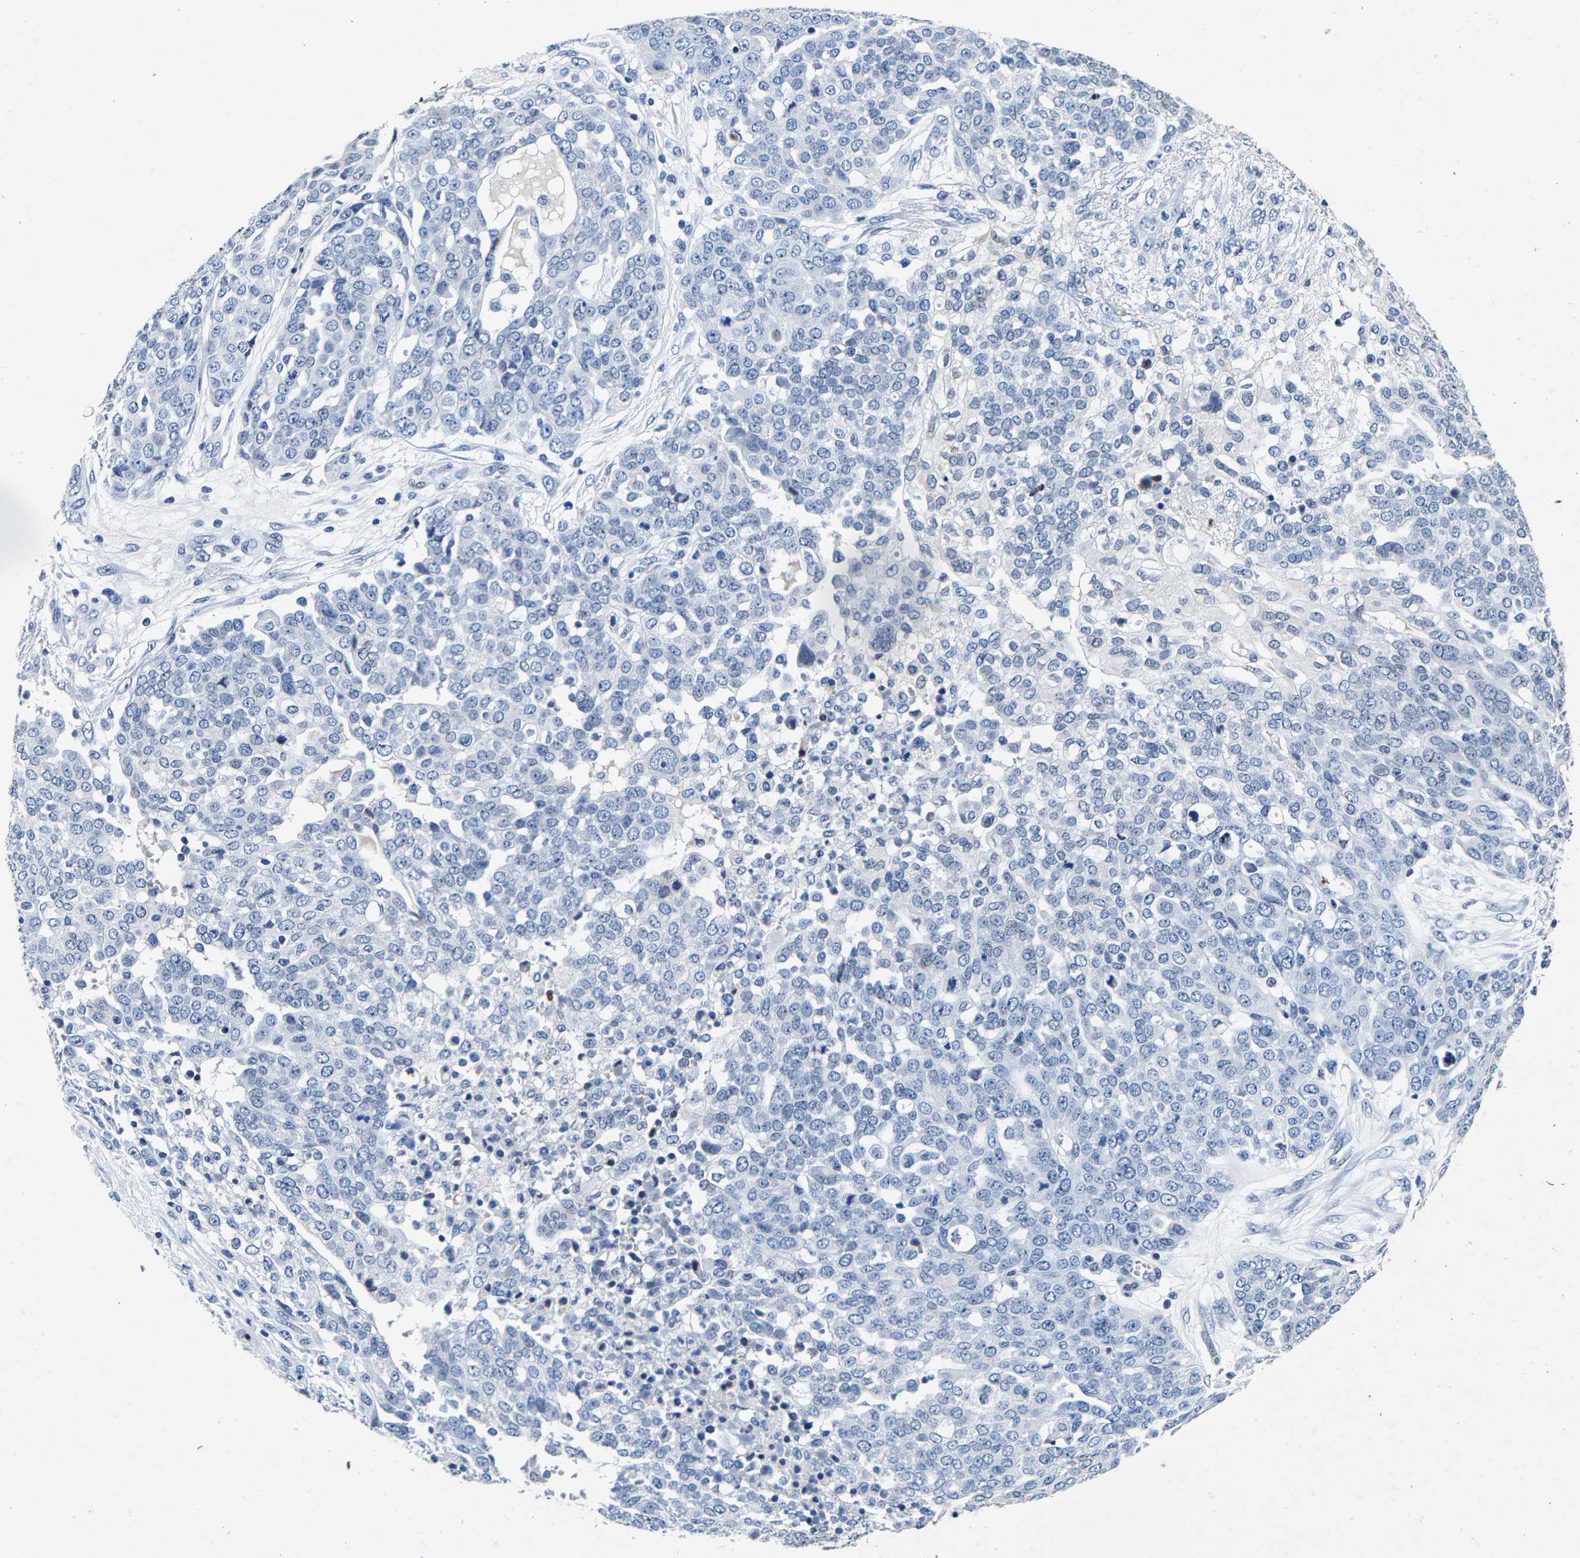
{"staining": {"intensity": "negative", "quantity": "none", "location": "none"}, "tissue": "ovarian cancer", "cell_type": "Tumor cells", "image_type": "cancer", "snomed": [{"axis": "morphology", "description": "Cystadenocarcinoma, serous, NOS"}, {"axis": "topography", "description": "Soft tissue"}, {"axis": "topography", "description": "Ovary"}], "caption": "IHC of ovarian cancer reveals no positivity in tumor cells.", "gene": "UBN2", "patient": {"sex": "female", "age": 57}}